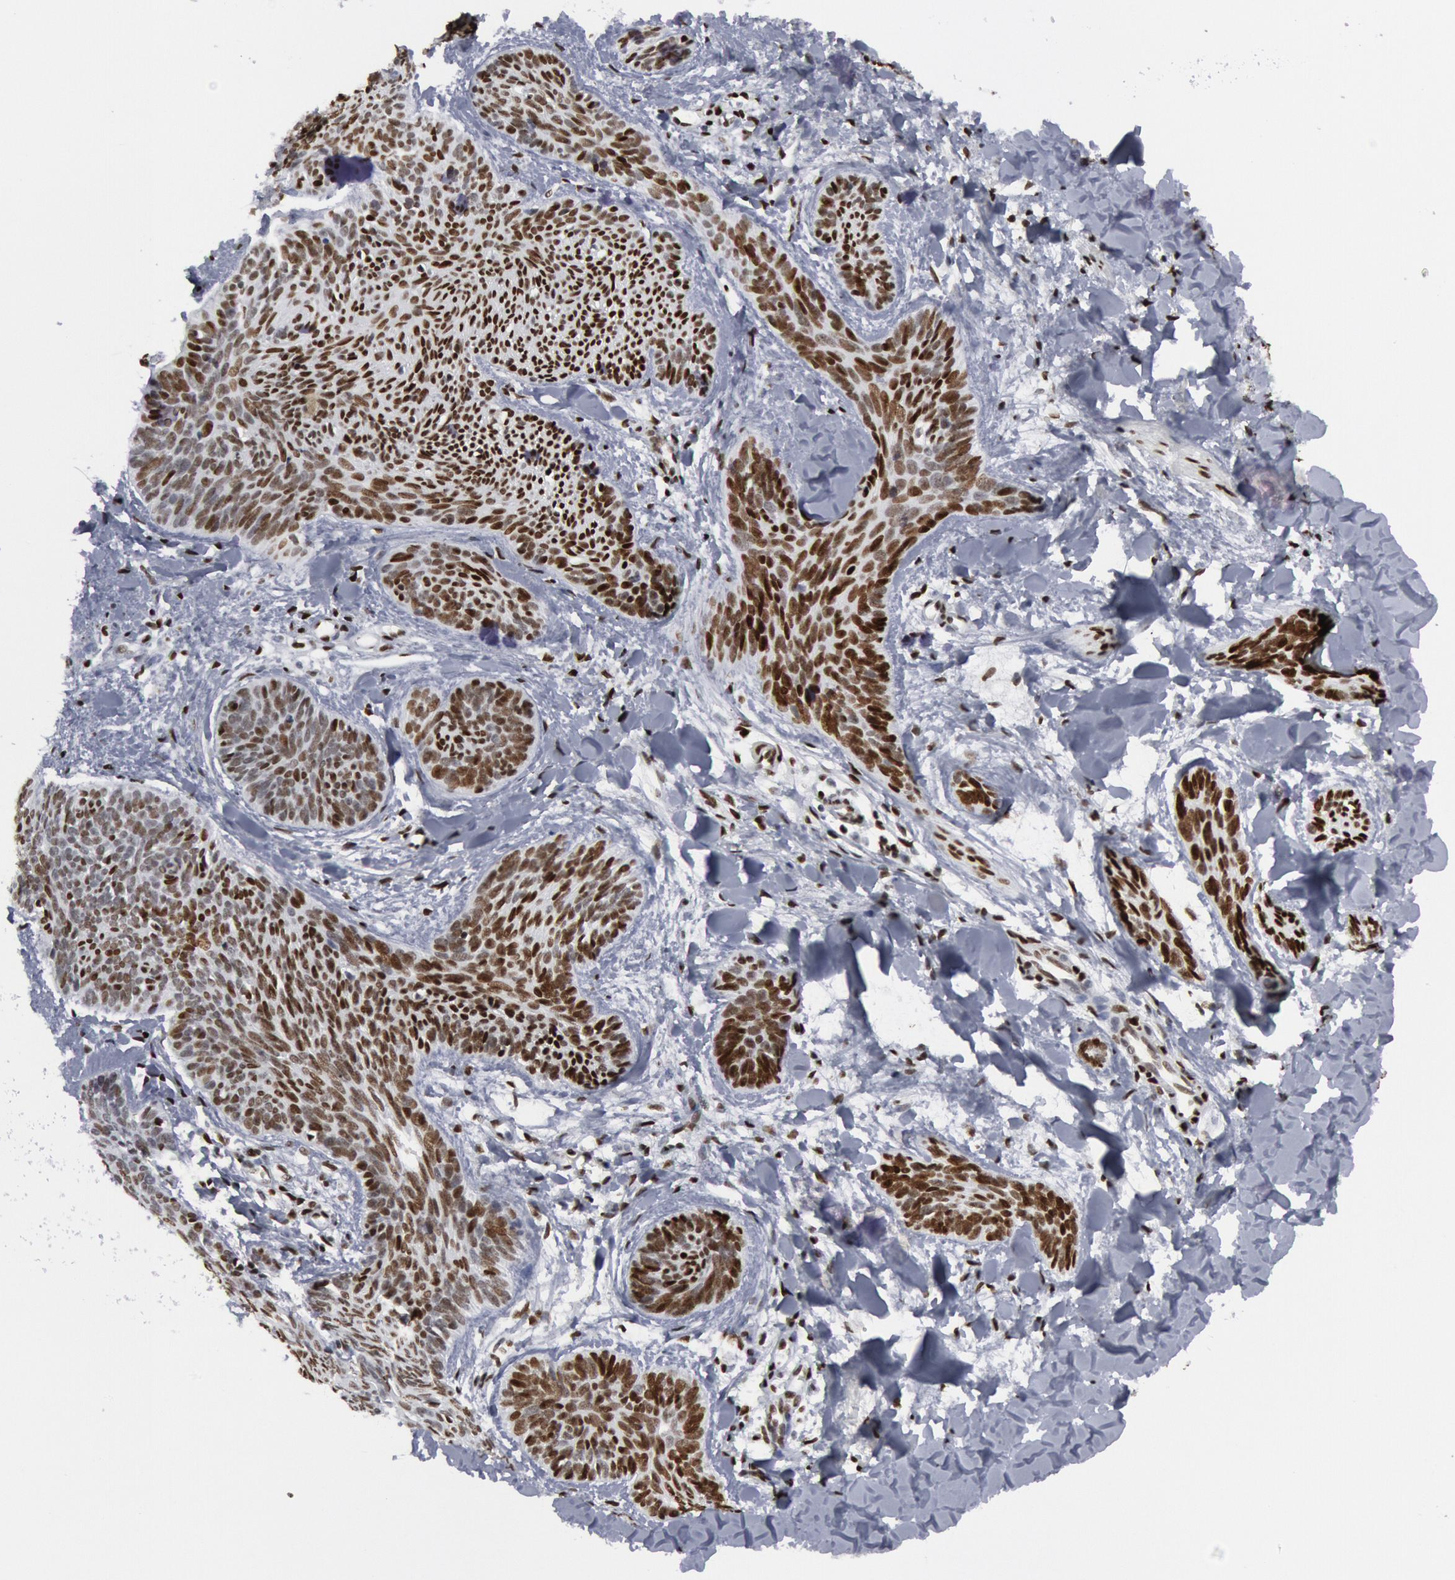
{"staining": {"intensity": "moderate", "quantity": ">75%", "location": "nuclear"}, "tissue": "skin cancer", "cell_type": "Tumor cells", "image_type": "cancer", "snomed": [{"axis": "morphology", "description": "Basal cell carcinoma"}, {"axis": "topography", "description": "Skin"}], "caption": "DAB immunohistochemical staining of skin cancer exhibits moderate nuclear protein expression in approximately >75% of tumor cells. (DAB (3,3'-diaminobenzidine) IHC, brown staining for protein, blue staining for nuclei).", "gene": "MECP2", "patient": {"sex": "female", "age": 81}}